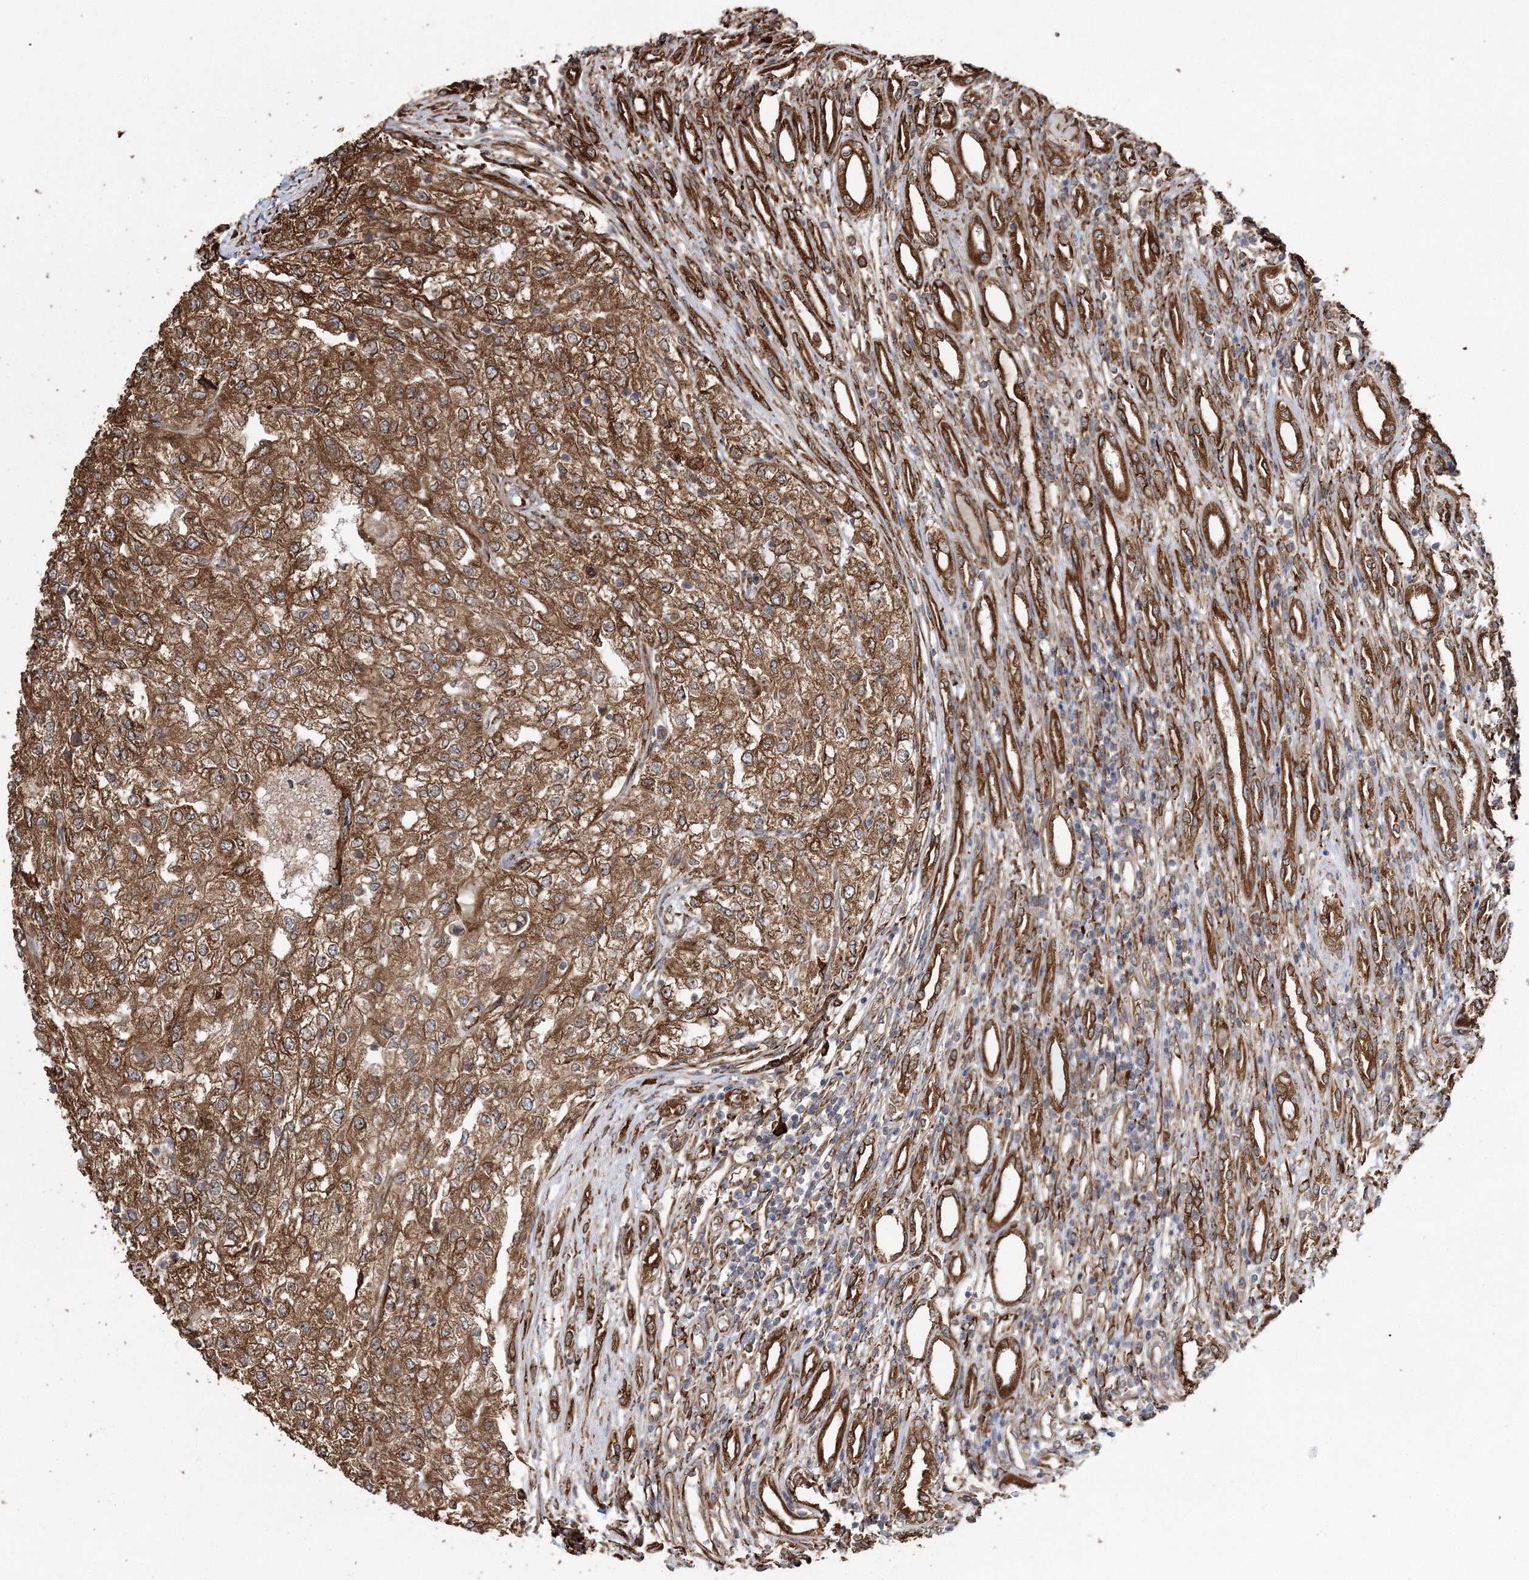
{"staining": {"intensity": "moderate", "quantity": ">75%", "location": "cytoplasmic/membranous"}, "tissue": "renal cancer", "cell_type": "Tumor cells", "image_type": "cancer", "snomed": [{"axis": "morphology", "description": "Adenocarcinoma, NOS"}, {"axis": "topography", "description": "Kidney"}], "caption": "The image shows immunohistochemical staining of renal cancer. There is moderate cytoplasmic/membranous staining is appreciated in about >75% of tumor cells.", "gene": "SCRN3", "patient": {"sex": "female", "age": 54}}